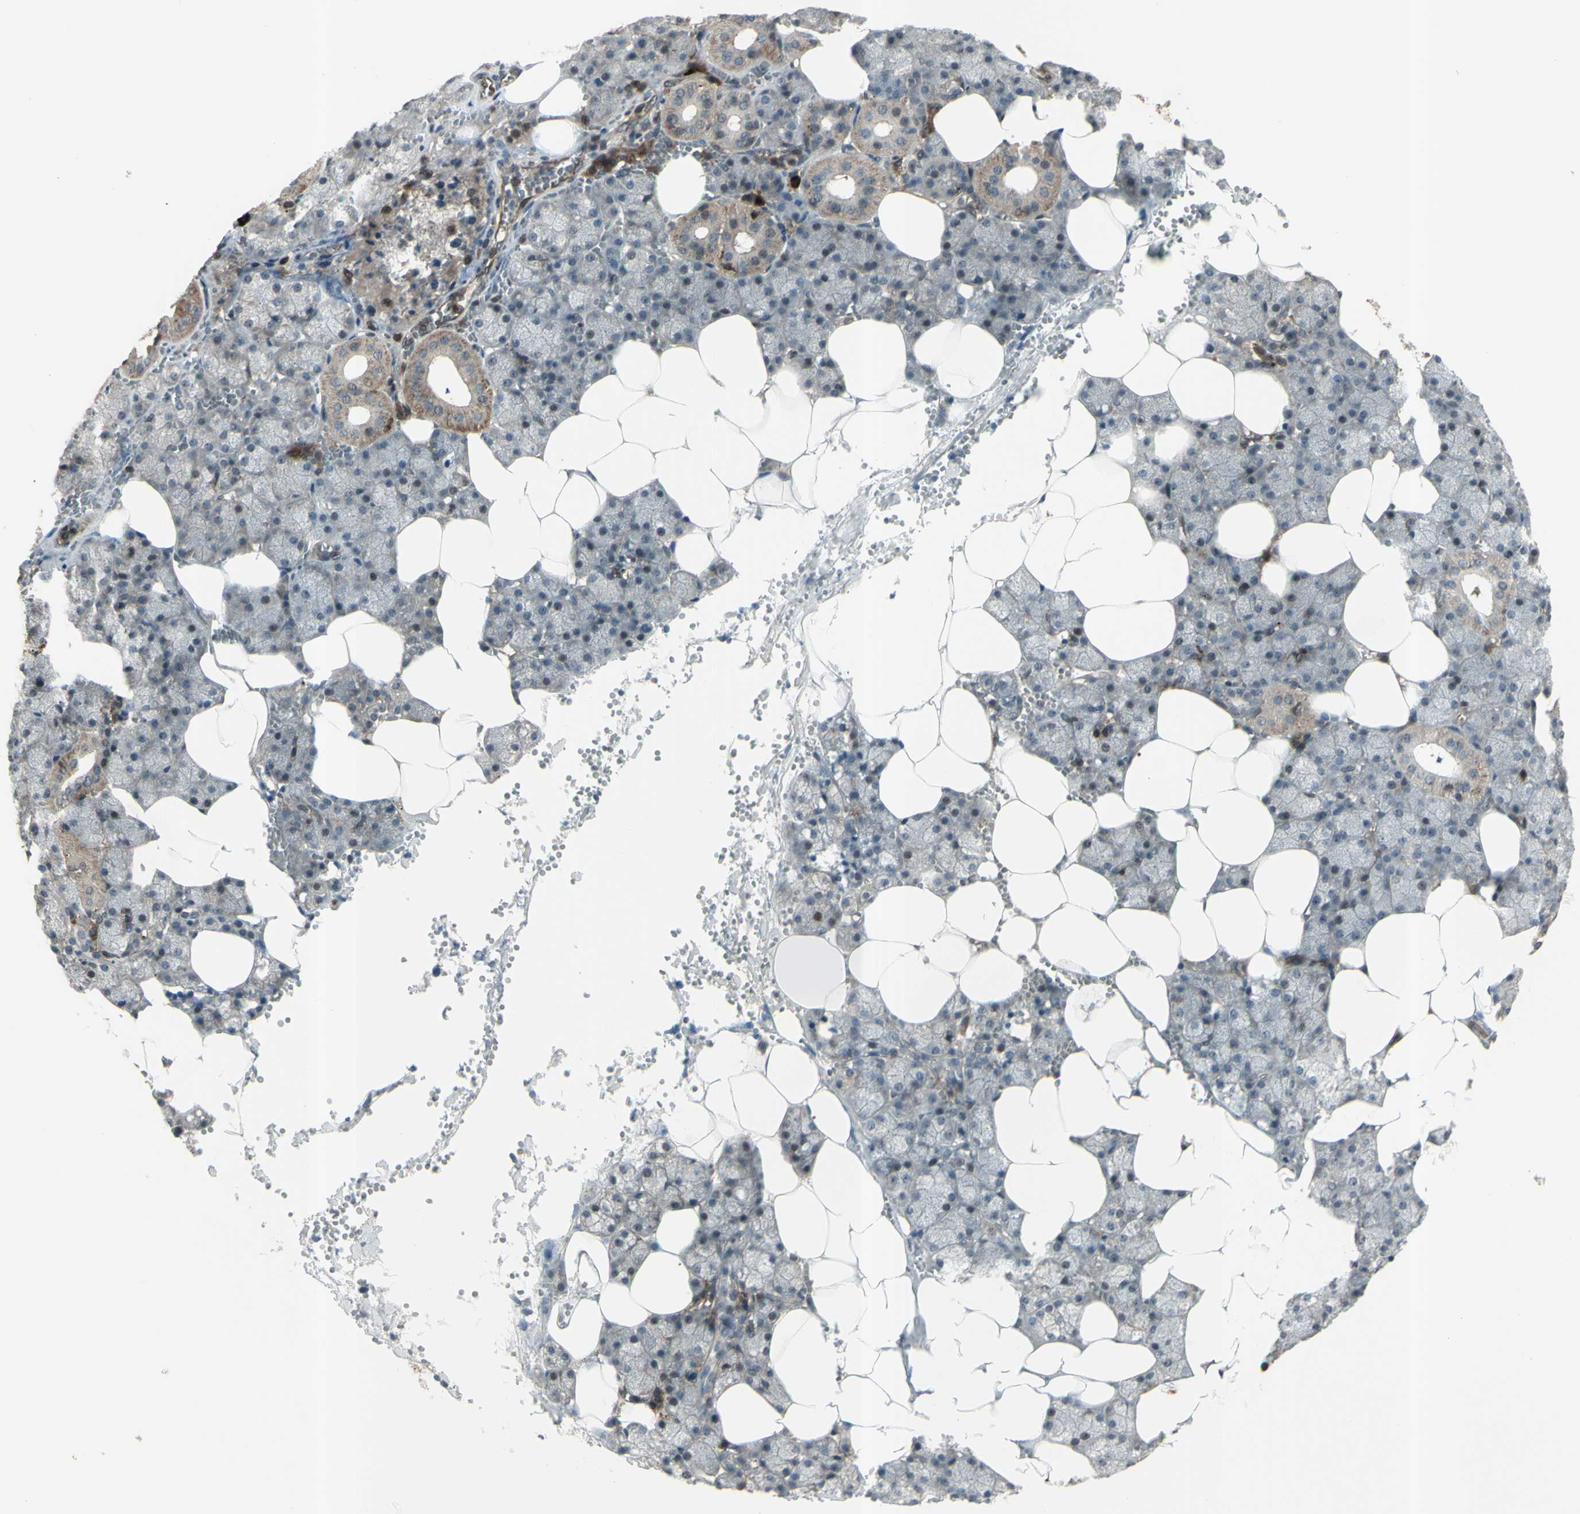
{"staining": {"intensity": "weak", "quantity": "25%-75%", "location": "cytoplasmic/membranous"}, "tissue": "salivary gland", "cell_type": "Glandular cells", "image_type": "normal", "snomed": [{"axis": "morphology", "description": "Normal tissue, NOS"}, {"axis": "topography", "description": "Salivary gland"}], "caption": "DAB (3,3'-diaminobenzidine) immunohistochemical staining of benign human salivary gland reveals weak cytoplasmic/membranous protein positivity in about 25%-75% of glandular cells.", "gene": "FXYD5", "patient": {"sex": "male", "age": 62}}